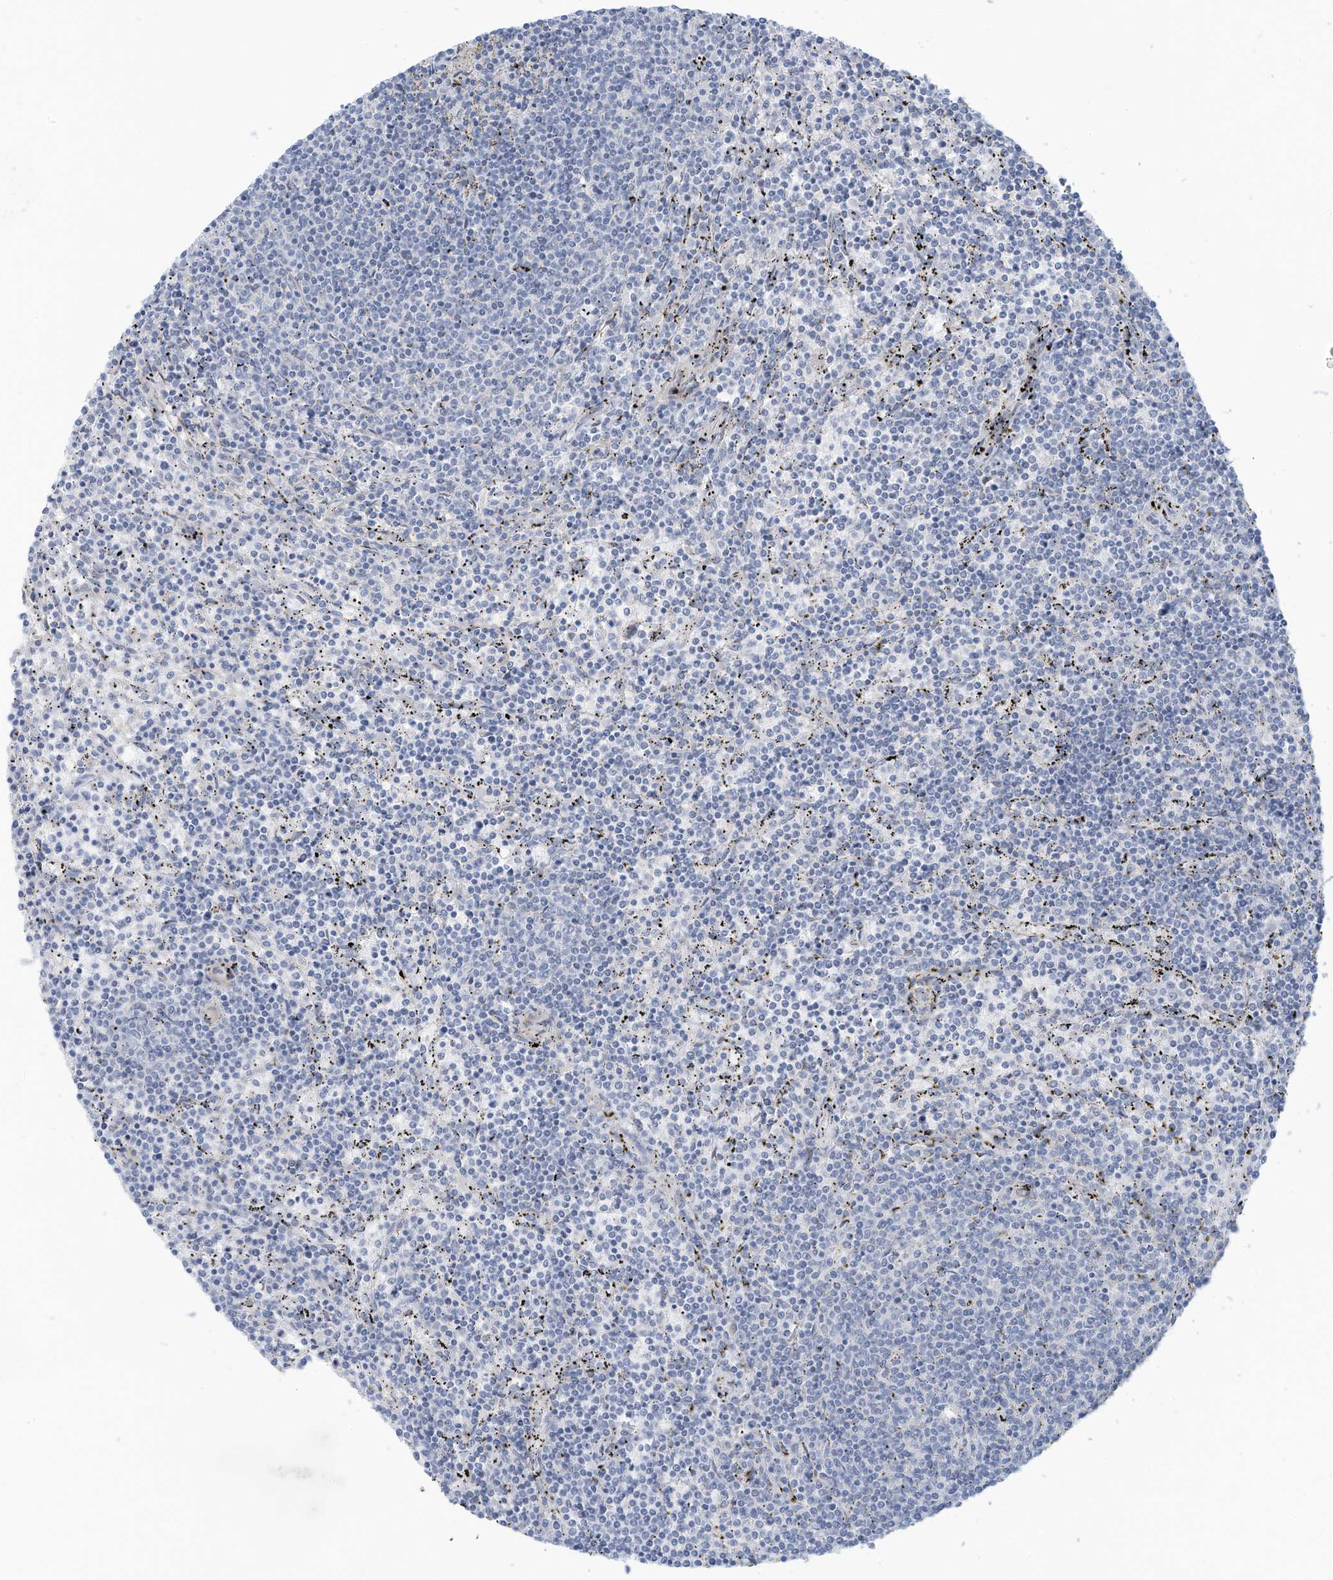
{"staining": {"intensity": "negative", "quantity": "none", "location": "none"}, "tissue": "lymphoma", "cell_type": "Tumor cells", "image_type": "cancer", "snomed": [{"axis": "morphology", "description": "Malignant lymphoma, non-Hodgkin's type, Low grade"}, {"axis": "topography", "description": "Spleen"}], "caption": "Photomicrograph shows no protein staining in tumor cells of malignant lymphoma, non-Hodgkin's type (low-grade) tissue.", "gene": "TRMT2B", "patient": {"sex": "female", "age": 50}}